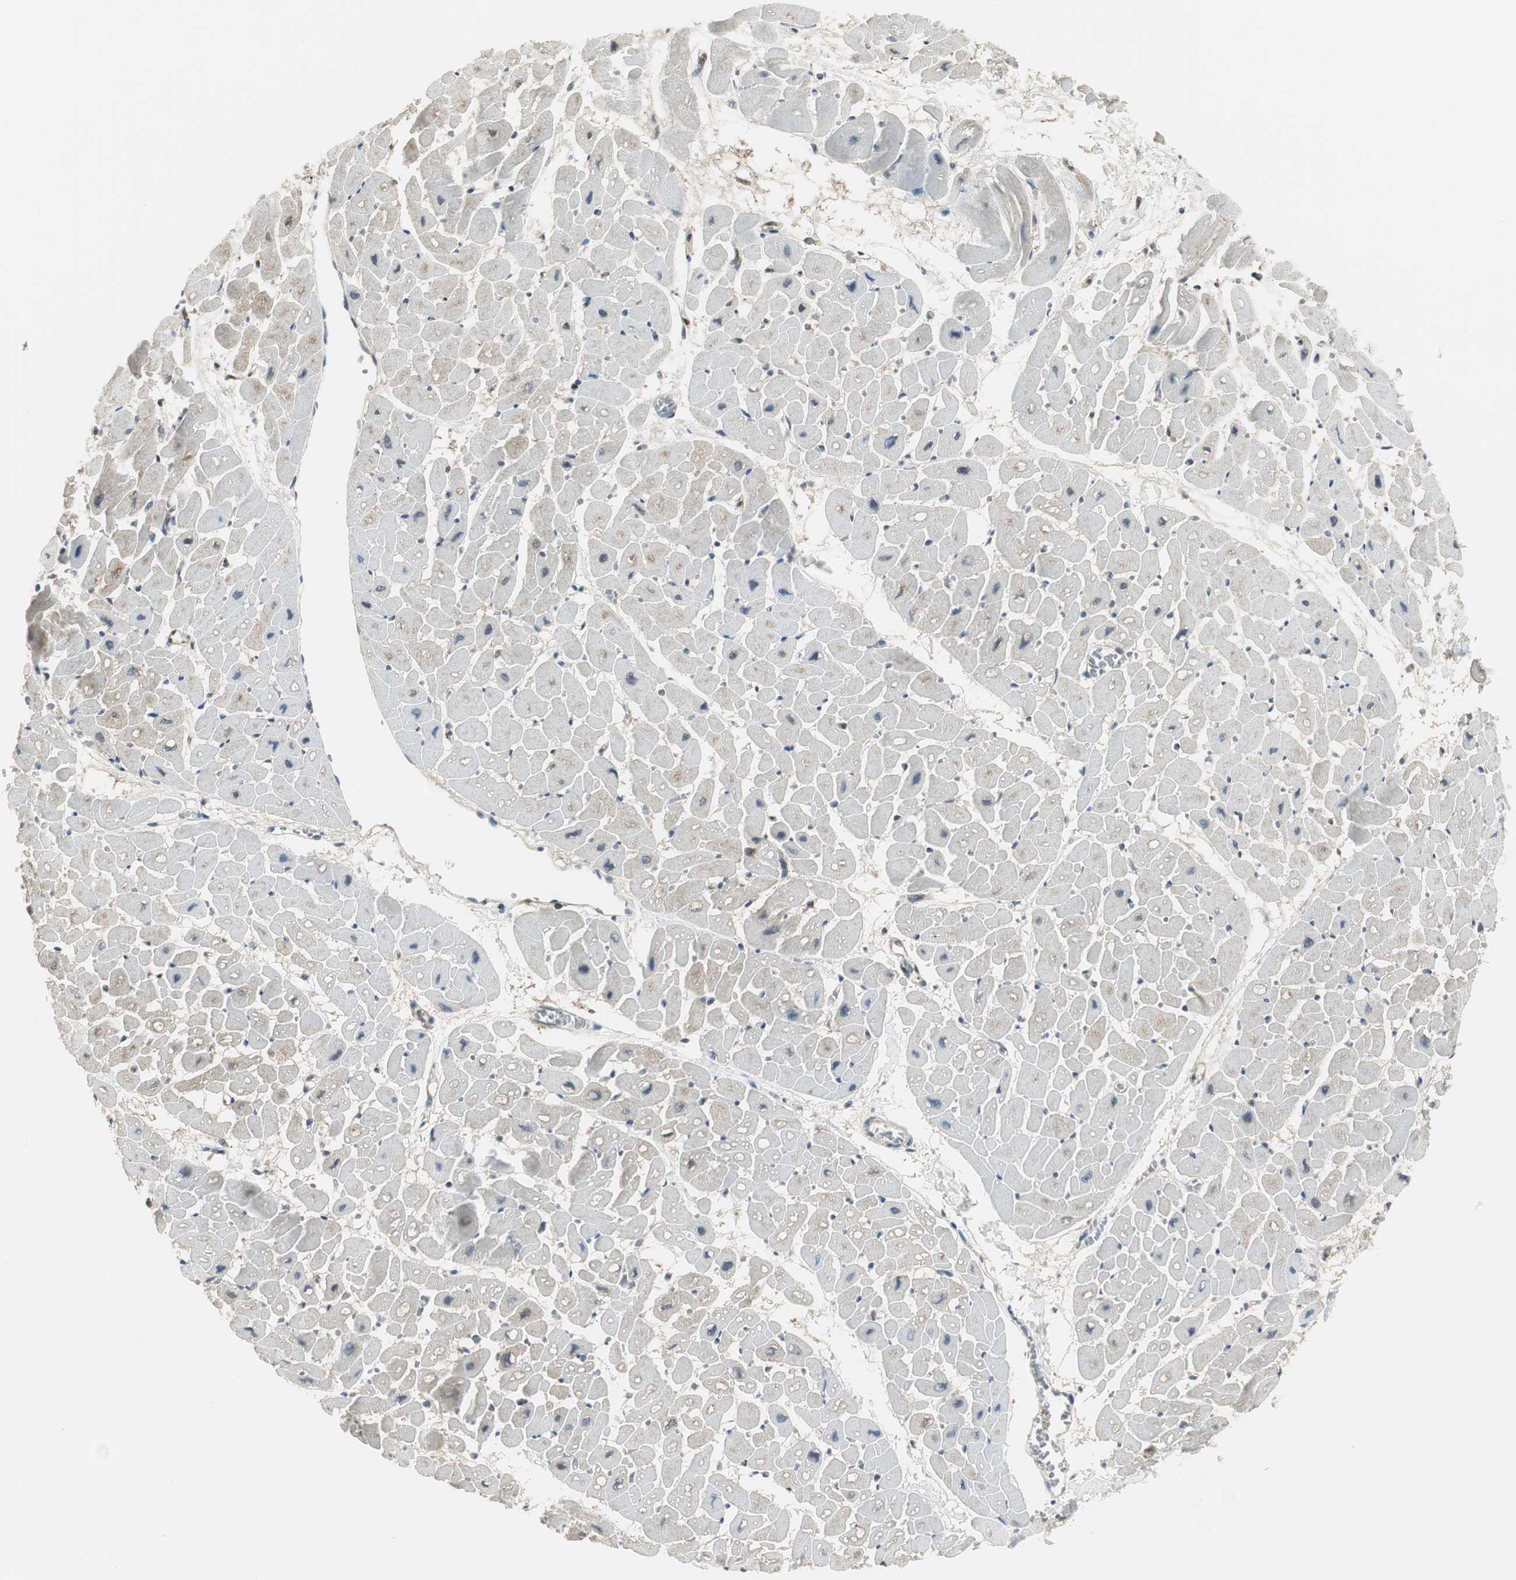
{"staining": {"intensity": "weak", "quantity": "<25%", "location": "cytoplasmic/membranous"}, "tissue": "heart muscle", "cell_type": "Cardiomyocytes", "image_type": "normal", "snomed": [{"axis": "morphology", "description": "Normal tissue, NOS"}, {"axis": "topography", "description": "Heart"}], "caption": "The histopathology image displays no significant staining in cardiomyocytes of heart muscle.", "gene": "CCT5", "patient": {"sex": "male", "age": 45}}